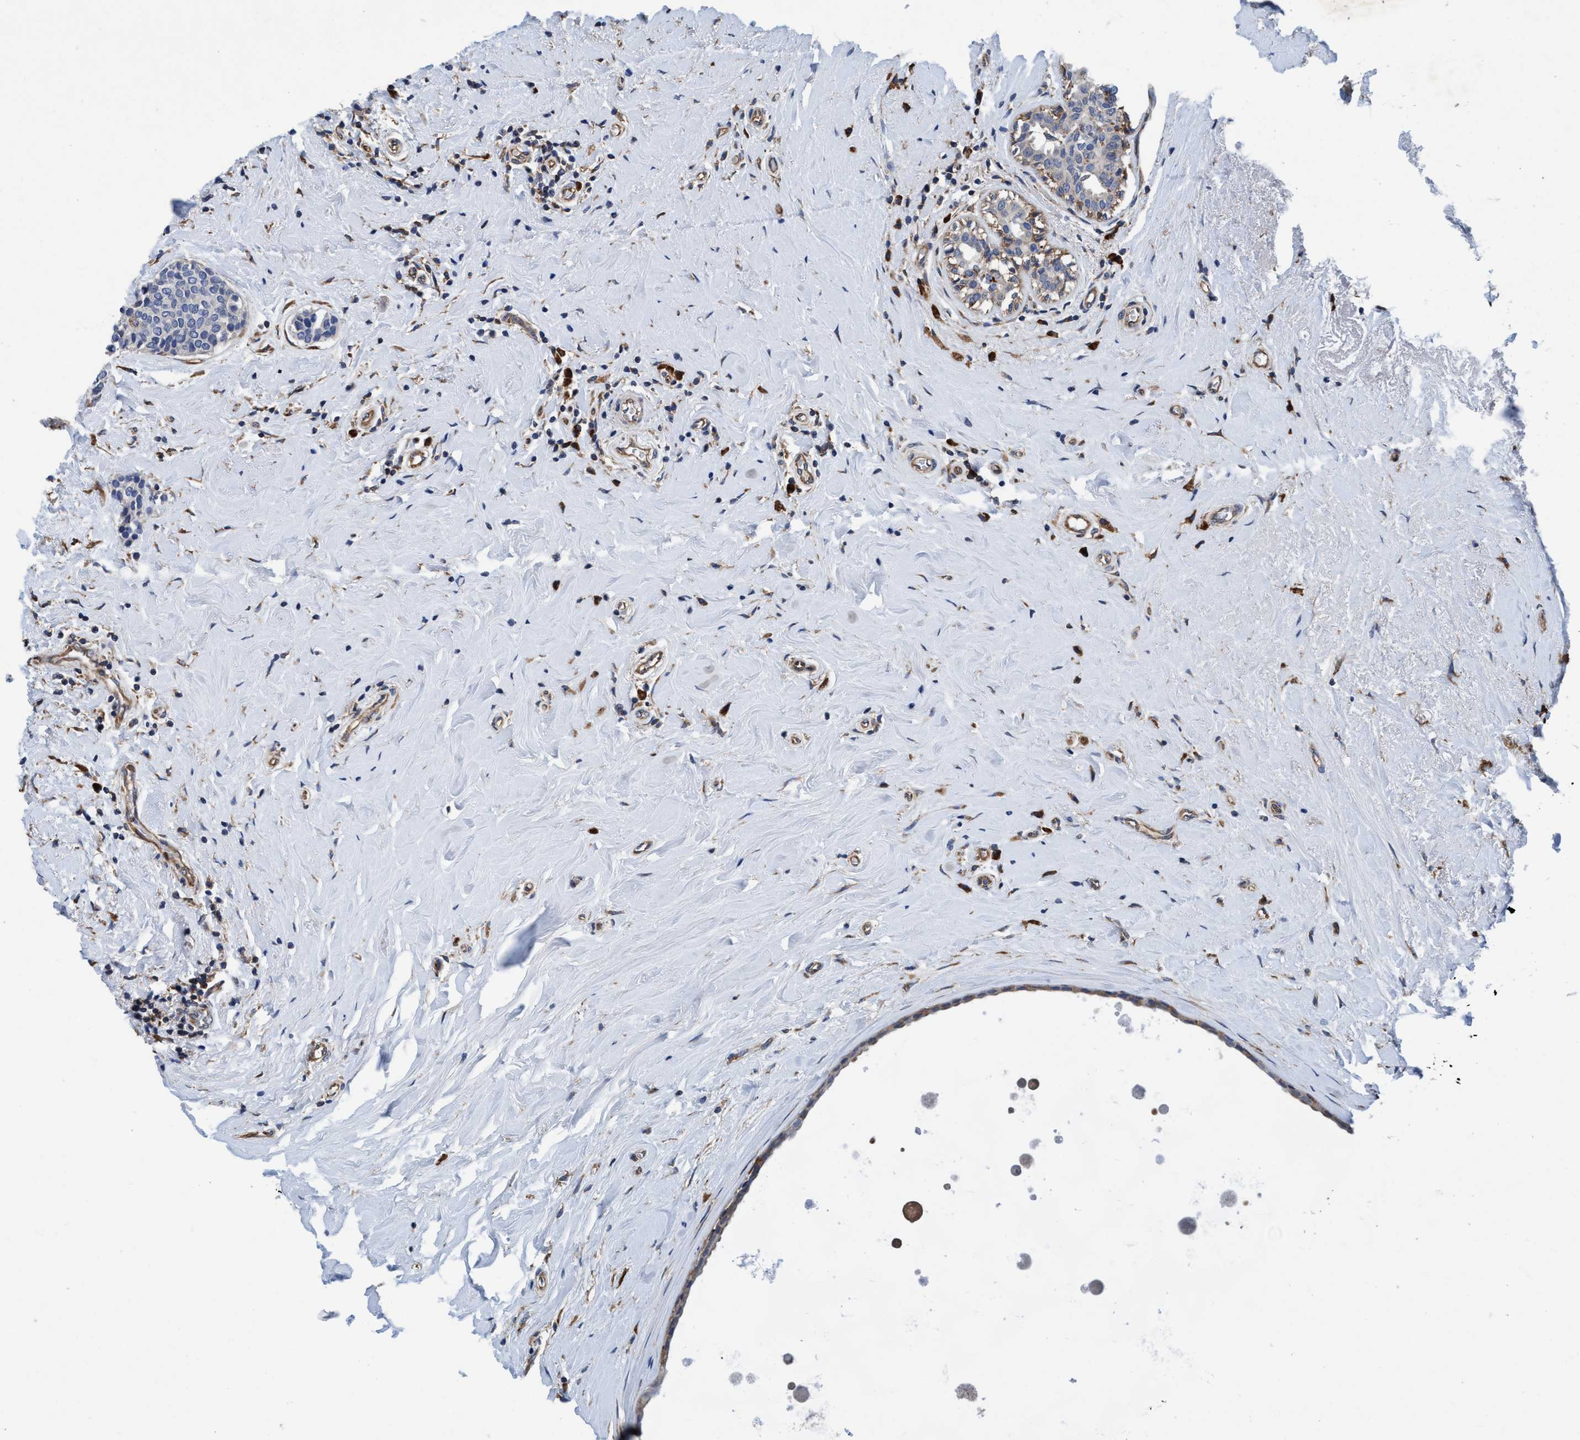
{"staining": {"intensity": "weak", "quantity": "<25%", "location": "cytoplasmic/membranous"}, "tissue": "breast cancer", "cell_type": "Tumor cells", "image_type": "cancer", "snomed": [{"axis": "morphology", "description": "Duct carcinoma"}, {"axis": "topography", "description": "Breast"}], "caption": "This is an immunohistochemistry (IHC) photomicrograph of intraductal carcinoma (breast). There is no staining in tumor cells.", "gene": "ENDOG", "patient": {"sex": "female", "age": 55}}